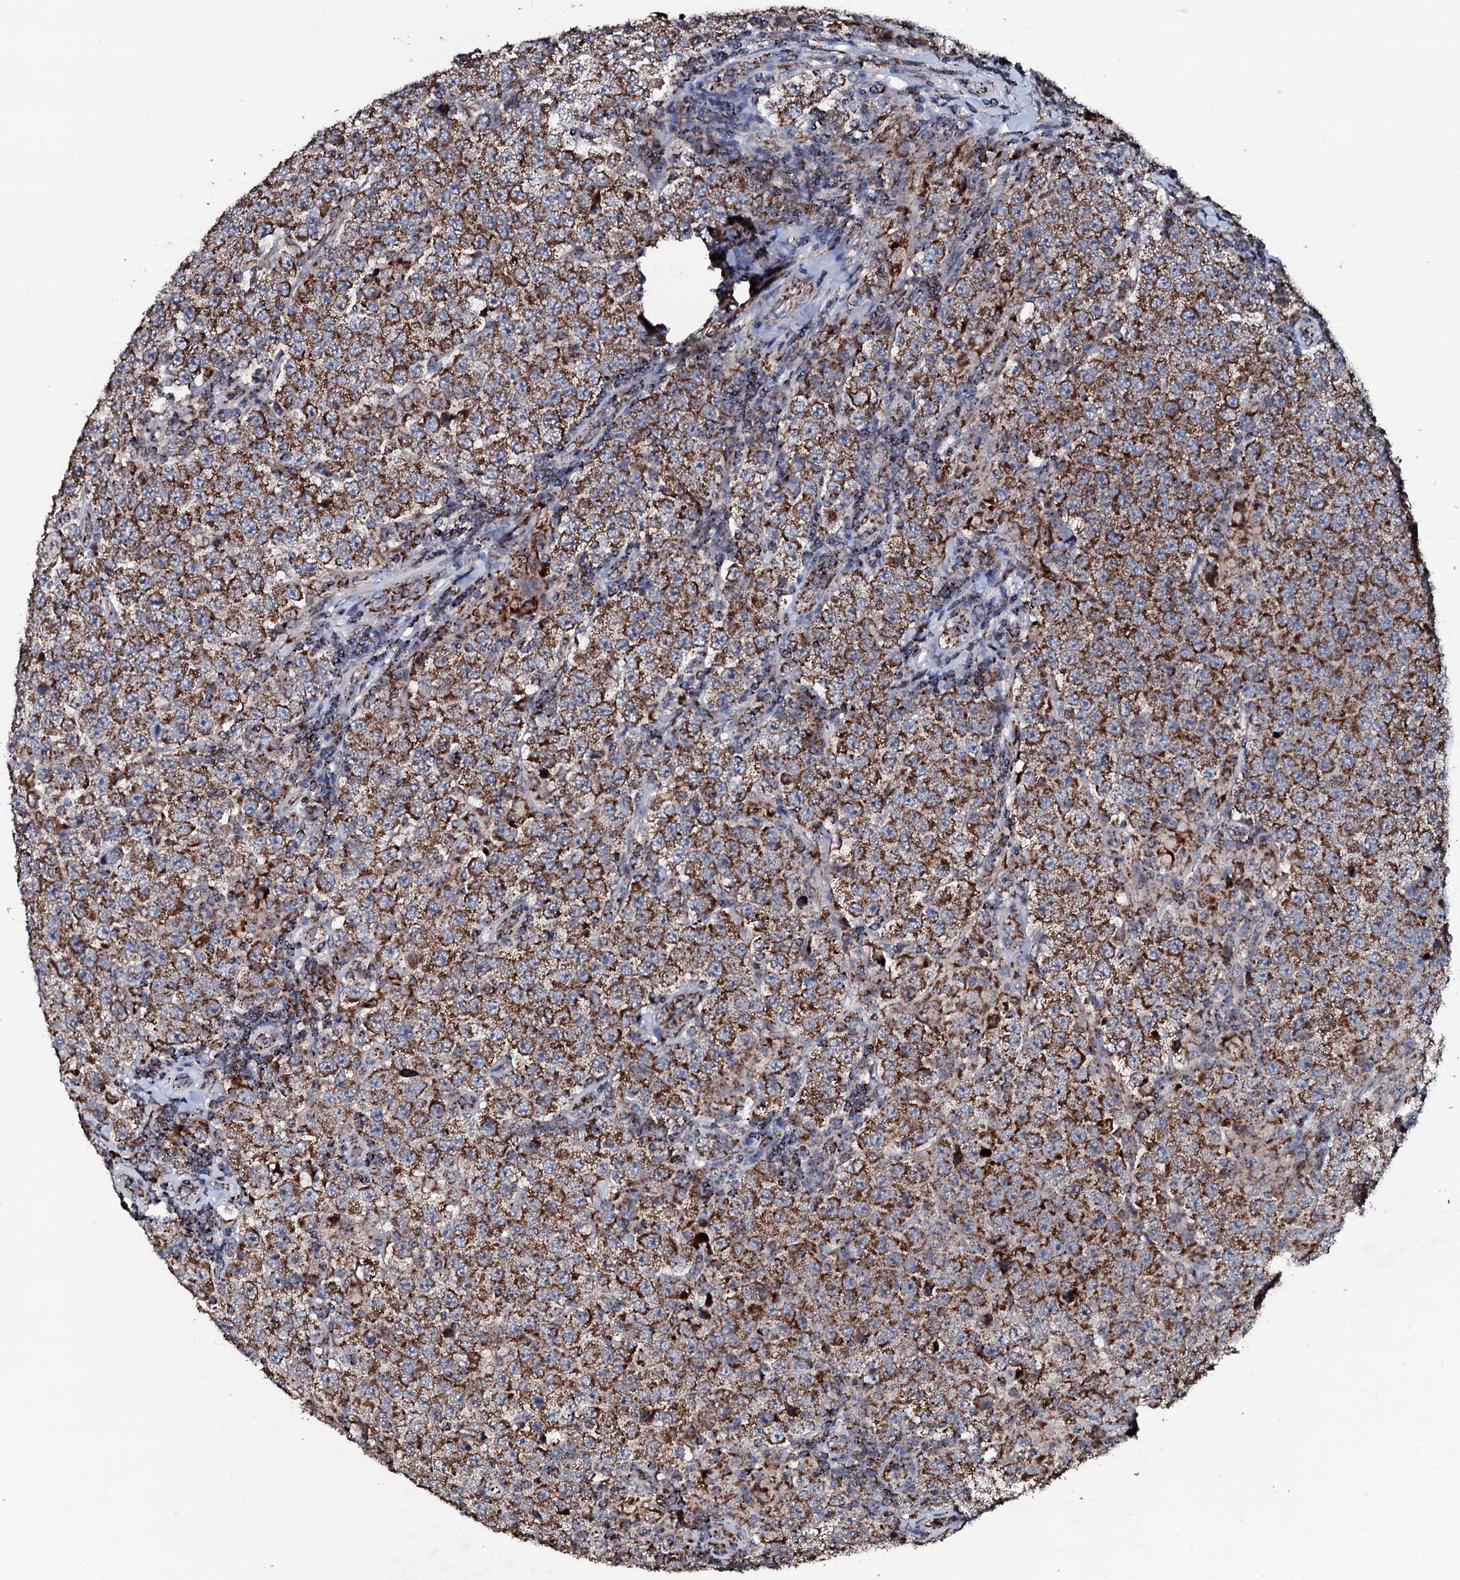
{"staining": {"intensity": "moderate", "quantity": ">75%", "location": "cytoplasmic/membranous"}, "tissue": "testis cancer", "cell_type": "Tumor cells", "image_type": "cancer", "snomed": [{"axis": "morphology", "description": "Normal tissue, NOS"}, {"axis": "morphology", "description": "Urothelial carcinoma, High grade"}, {"axis": "morphology", "description": "Seminoma, NOS"}, {"axis": "morphology", "description": "Carcinoma, Embryonal, NOS"}, {"axis": "topography", "description": "Urinary bladder"}, {"axis": "topography", "description": "Testis"}], "caption": "Protein staining exhibits moderate cytoplasmic/membranous staining in about >75% of tumor cells in testis cancer (embryonal carcinoma).", "gene": "DYNC2I2", "patient": {"sex": "male", "age": 41}}